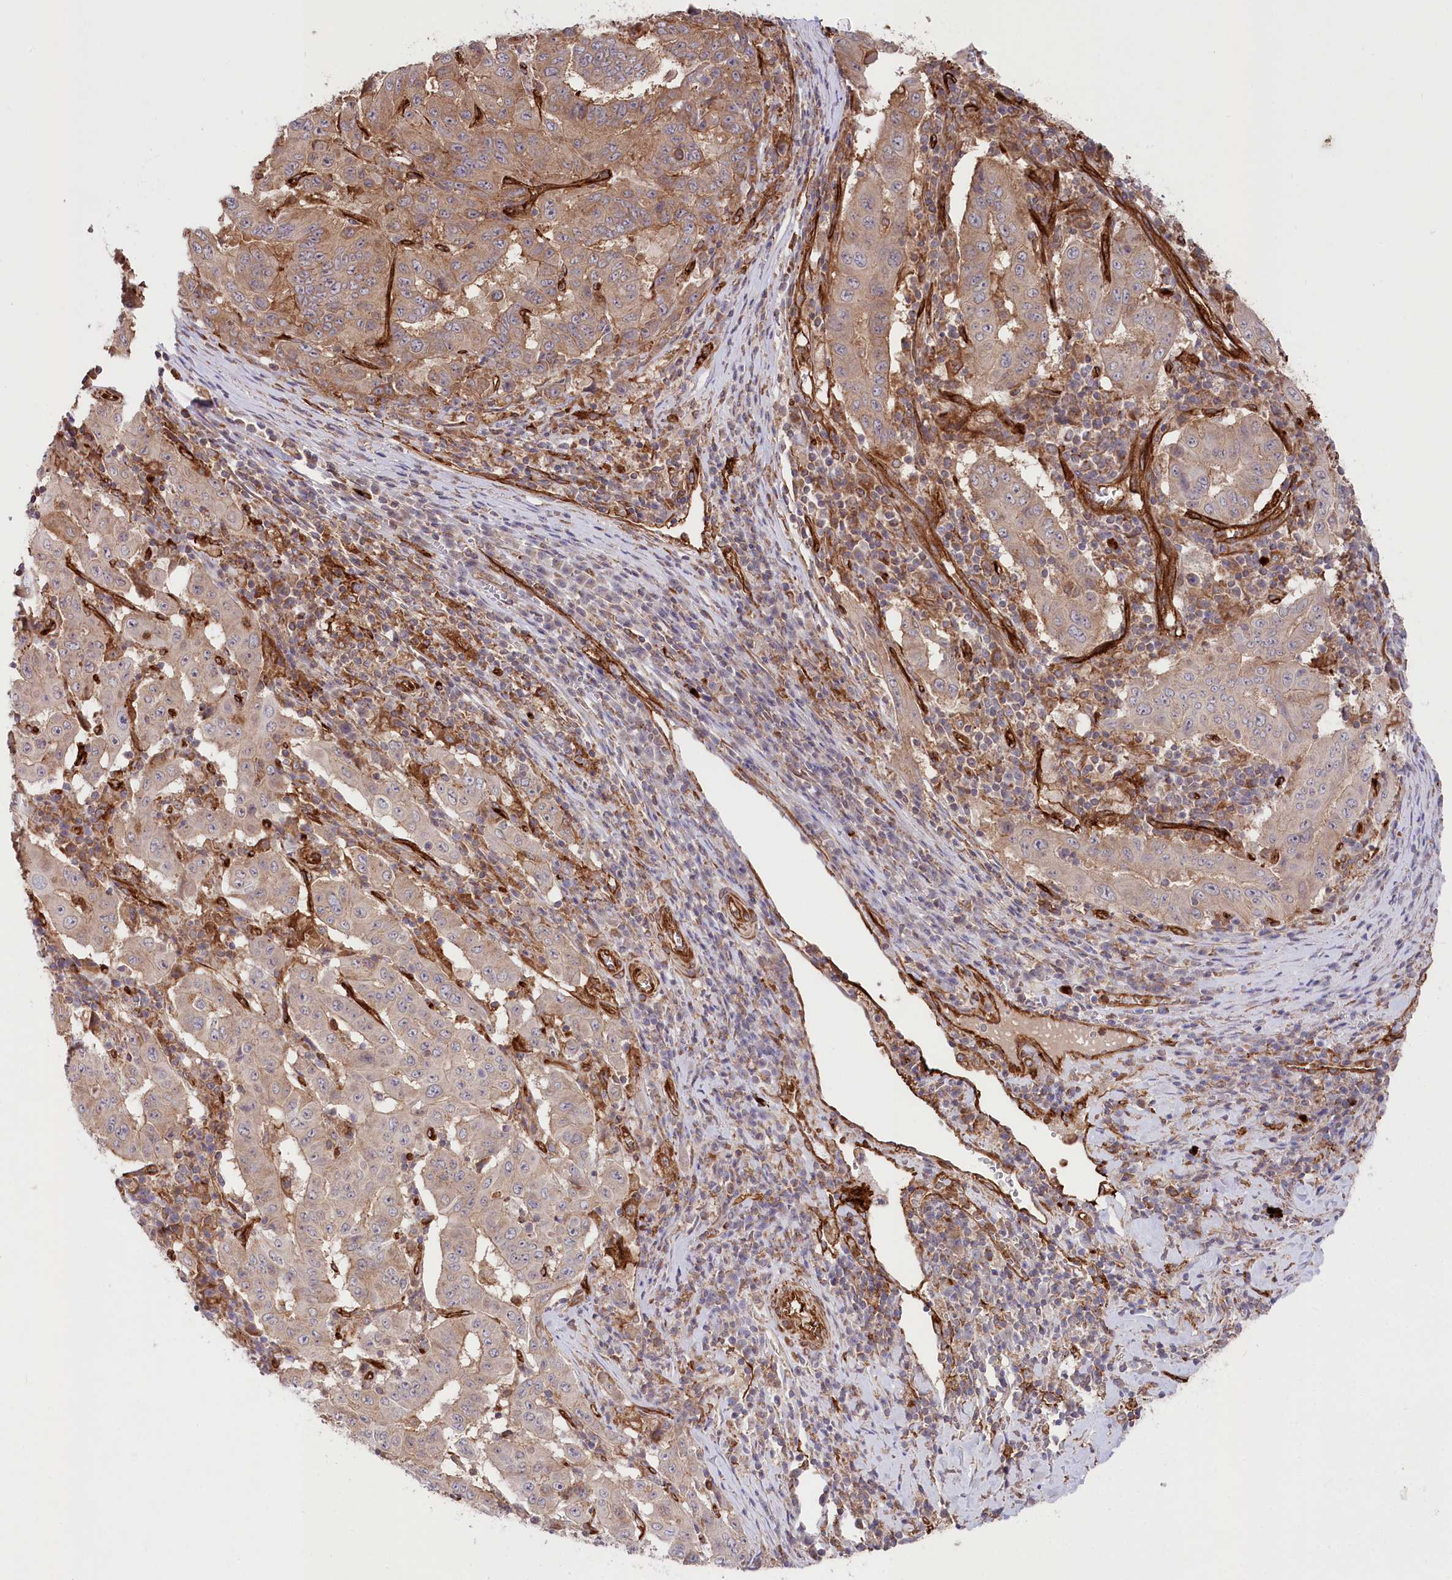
{"staining": {"intensity": "weak", "quantity": "25%-75%", "location": "cytoplasmic/membranous"}, "tissue": "pancreatic cancer", "cell_type": "Tumor cells", "image_type": "cancer", "snomed": [{"axis": "morphology", "description": "Adenocarcinoma, NOS"}, {"axis": "topography", "description": "Pancreas"}], "caption": "Protein expression analysis of pancreatic cancer demonstrates weak cytoplasmic/membranous expression in about 25%-75% of tumor cells. (DAB IHC with brightfield microscopy, high magnification).", "gene": "MTPAP", "patient": {"sex": "male", "age": 63}}